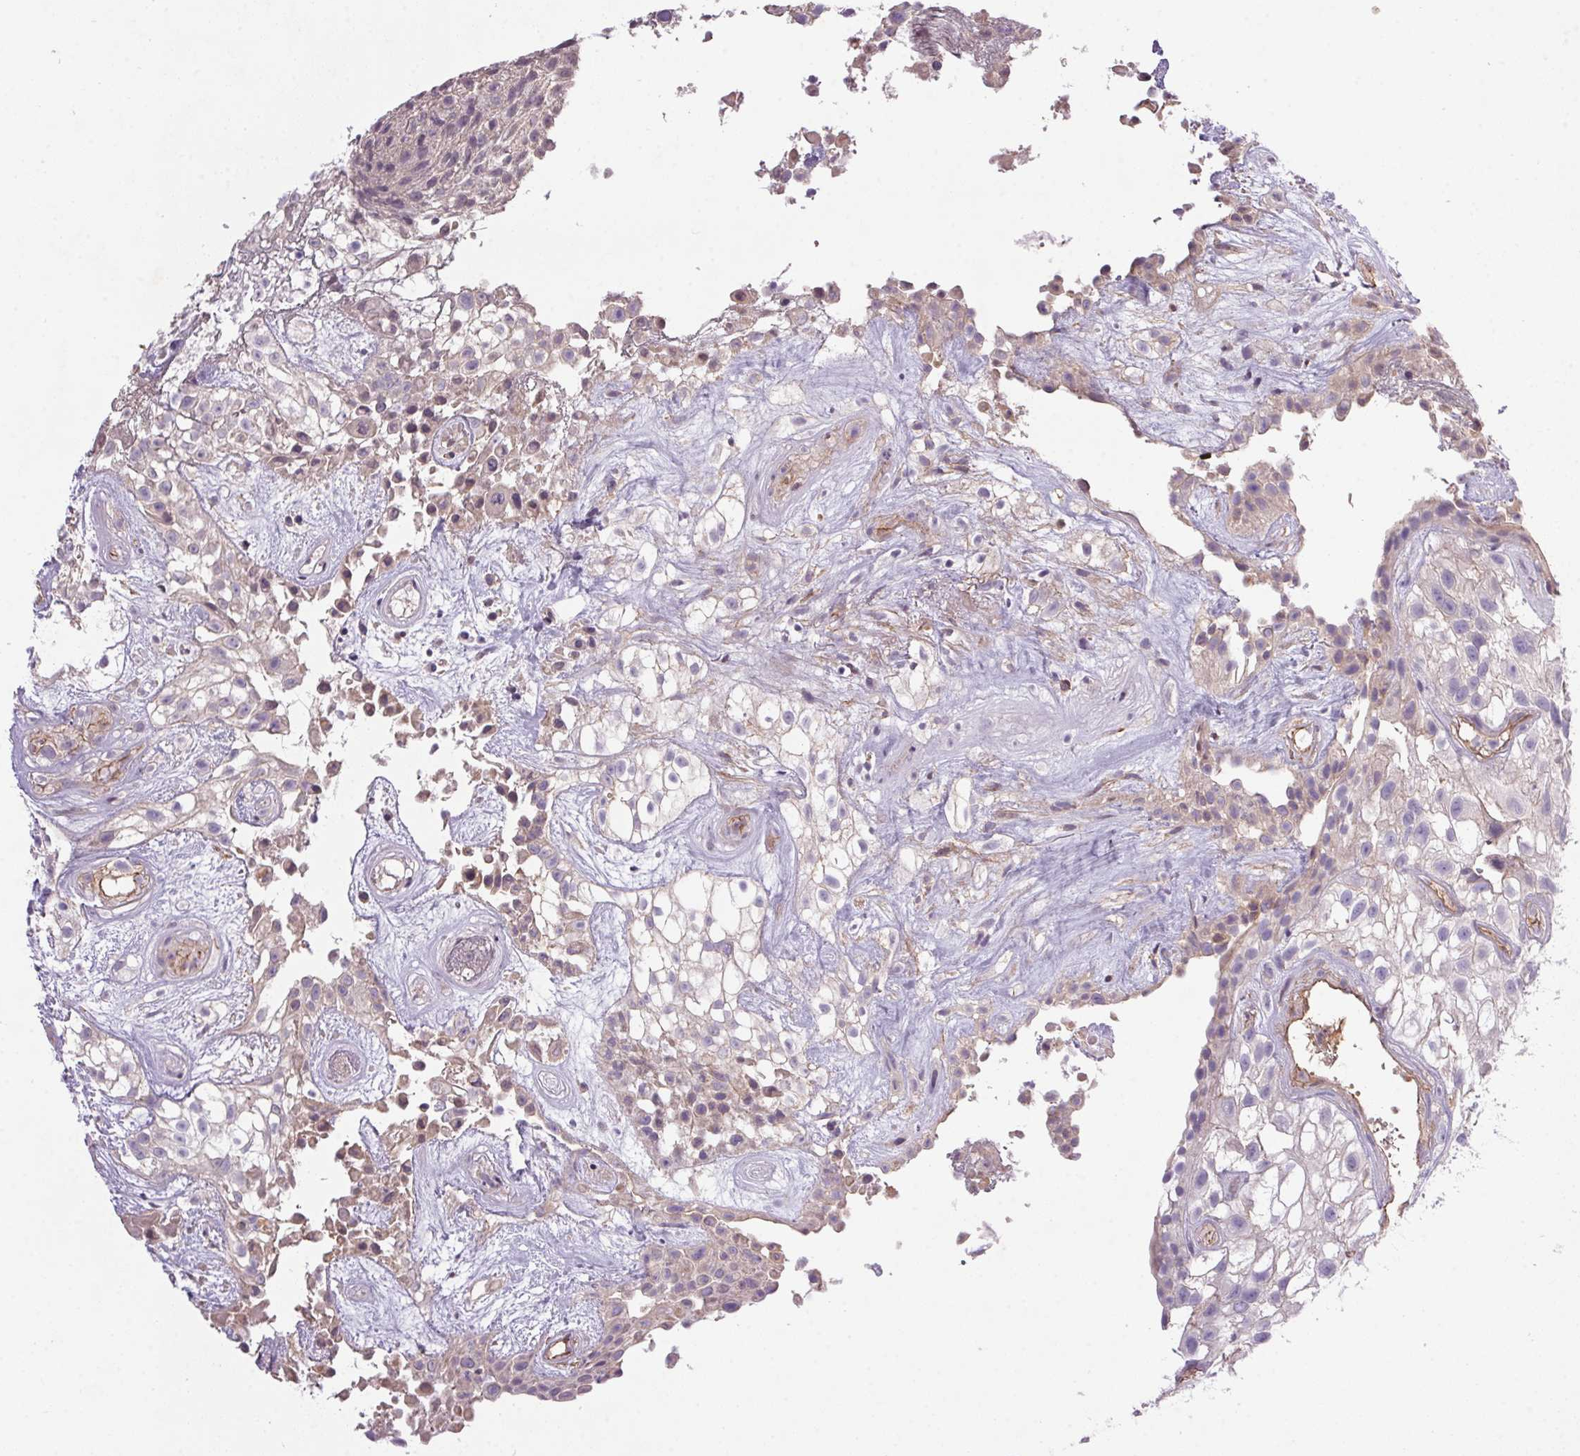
{"staining": {"intensity": "weak", "quantity": "<25%", "location": "cytoplasmic/membranous"}, "tissue": "urothelial cancer", "cell_type": "Tumor cells", "image_type": "cancer", "snomed": [{"axis": "morphology", "description": "Urothelial carcinoma, High grade"}, {"axis": "topography", "description": "Urinary bladder"}], "caption": "Urothelial cancer stained for a protein using immunohistochemistry (IHC) exhibits no positivity tumor cells.", "gene": "APOC4", "patient": {"sex": "male", "age": 56}}